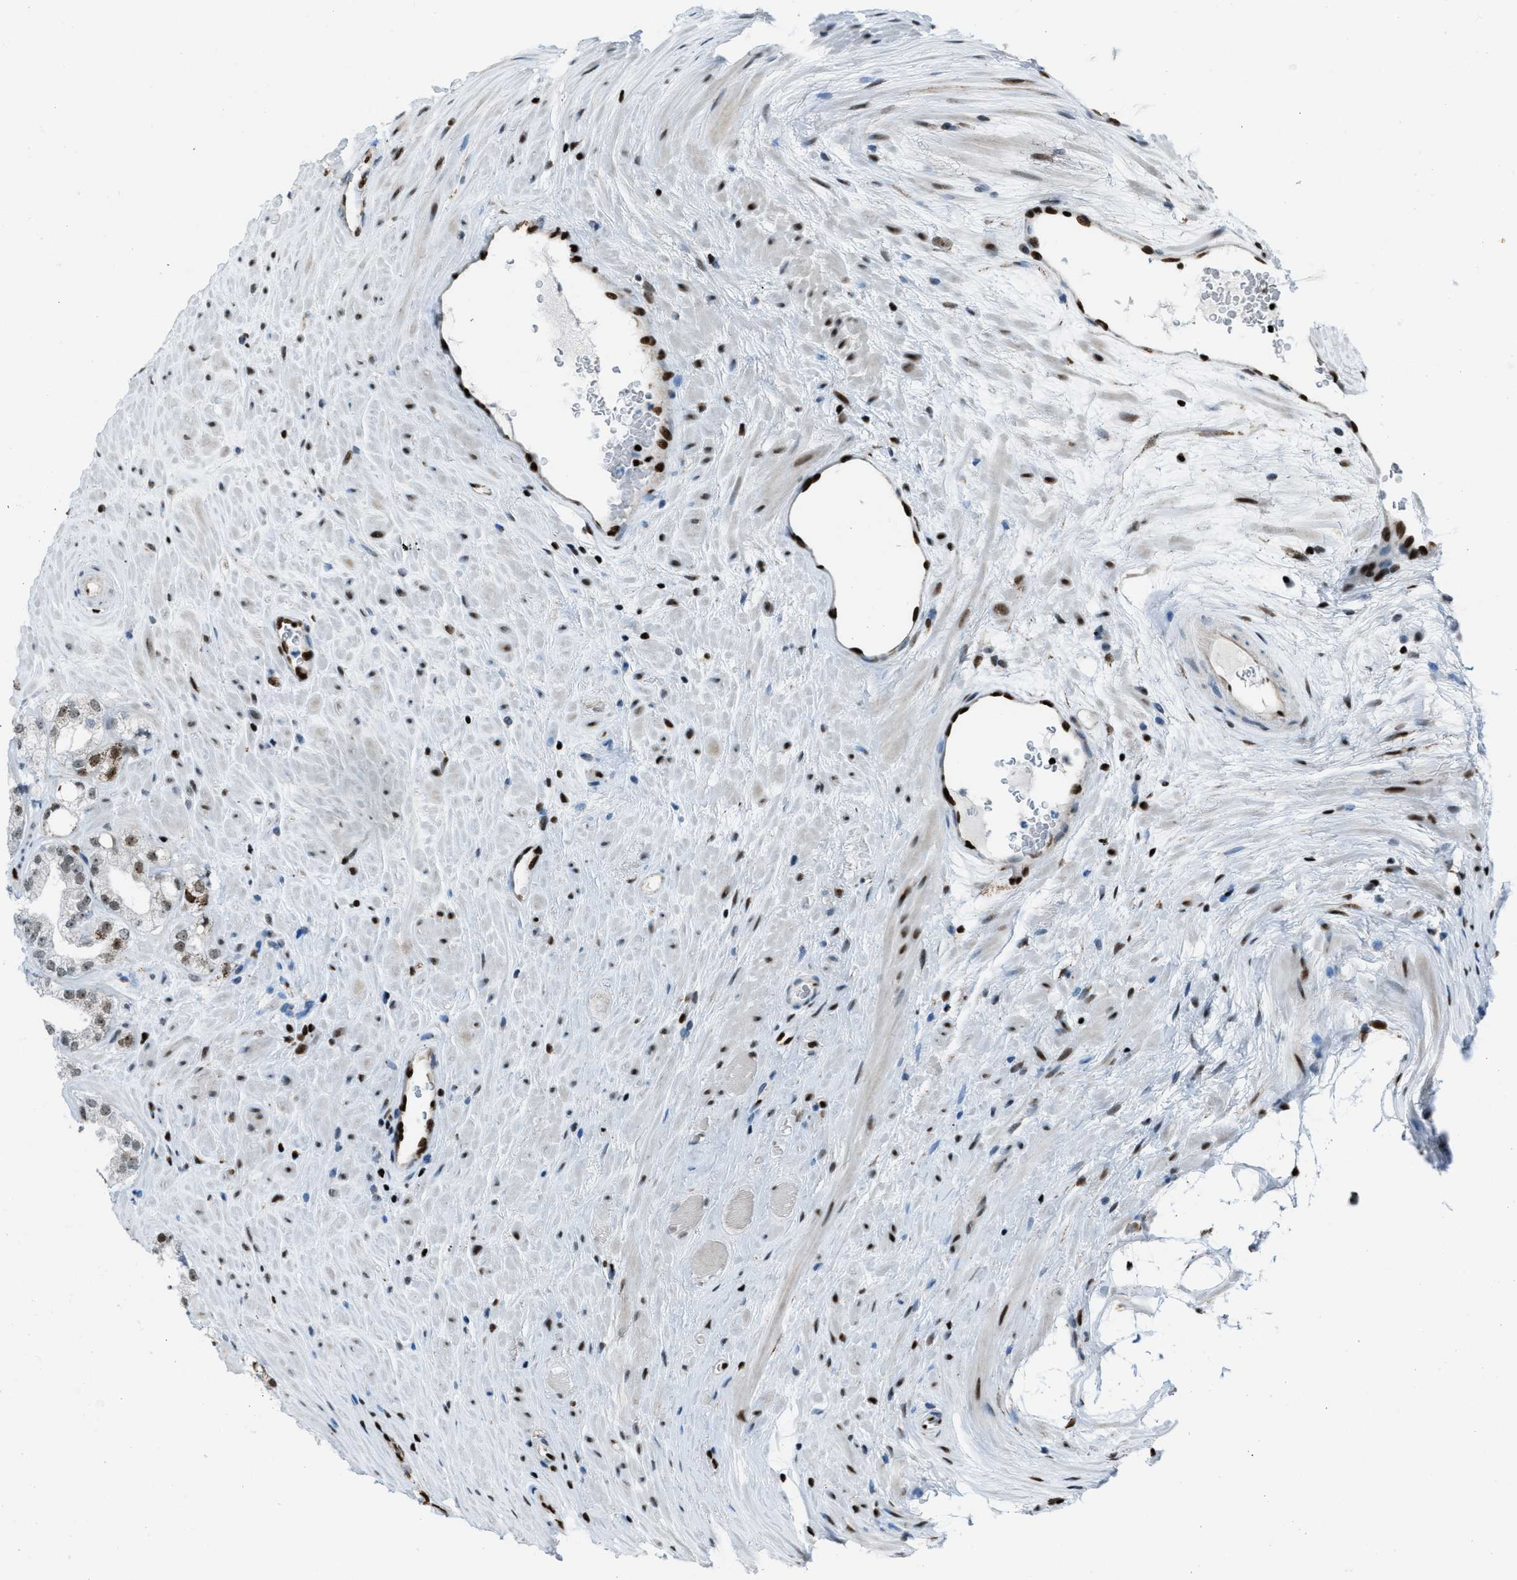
{"staining": {"intensity": "moderate", "quantity": "<25%", "location": "nuclear"}, "tissue": "prostate cancer", "cell_type": "Tumor cells", "image_type": "cancer", "snomed": [{"axis": "morphology", "description": "Adenocarcinoma, High grade"}, {"axis": "topography", "description": "Prostate"}], "caption": "Brown immunohistochemical staining in human prostate cancer (adenocarcinoma (high-grade)) reveals moderate nuclear expression in about <25% of tumor cells. (DAB (3,3'-diaminobenzidine) = brown stain, brightfield microscopy at high magnification).", "gene": "SLFN5", "patient": {"sex": "male", "age": 71}}